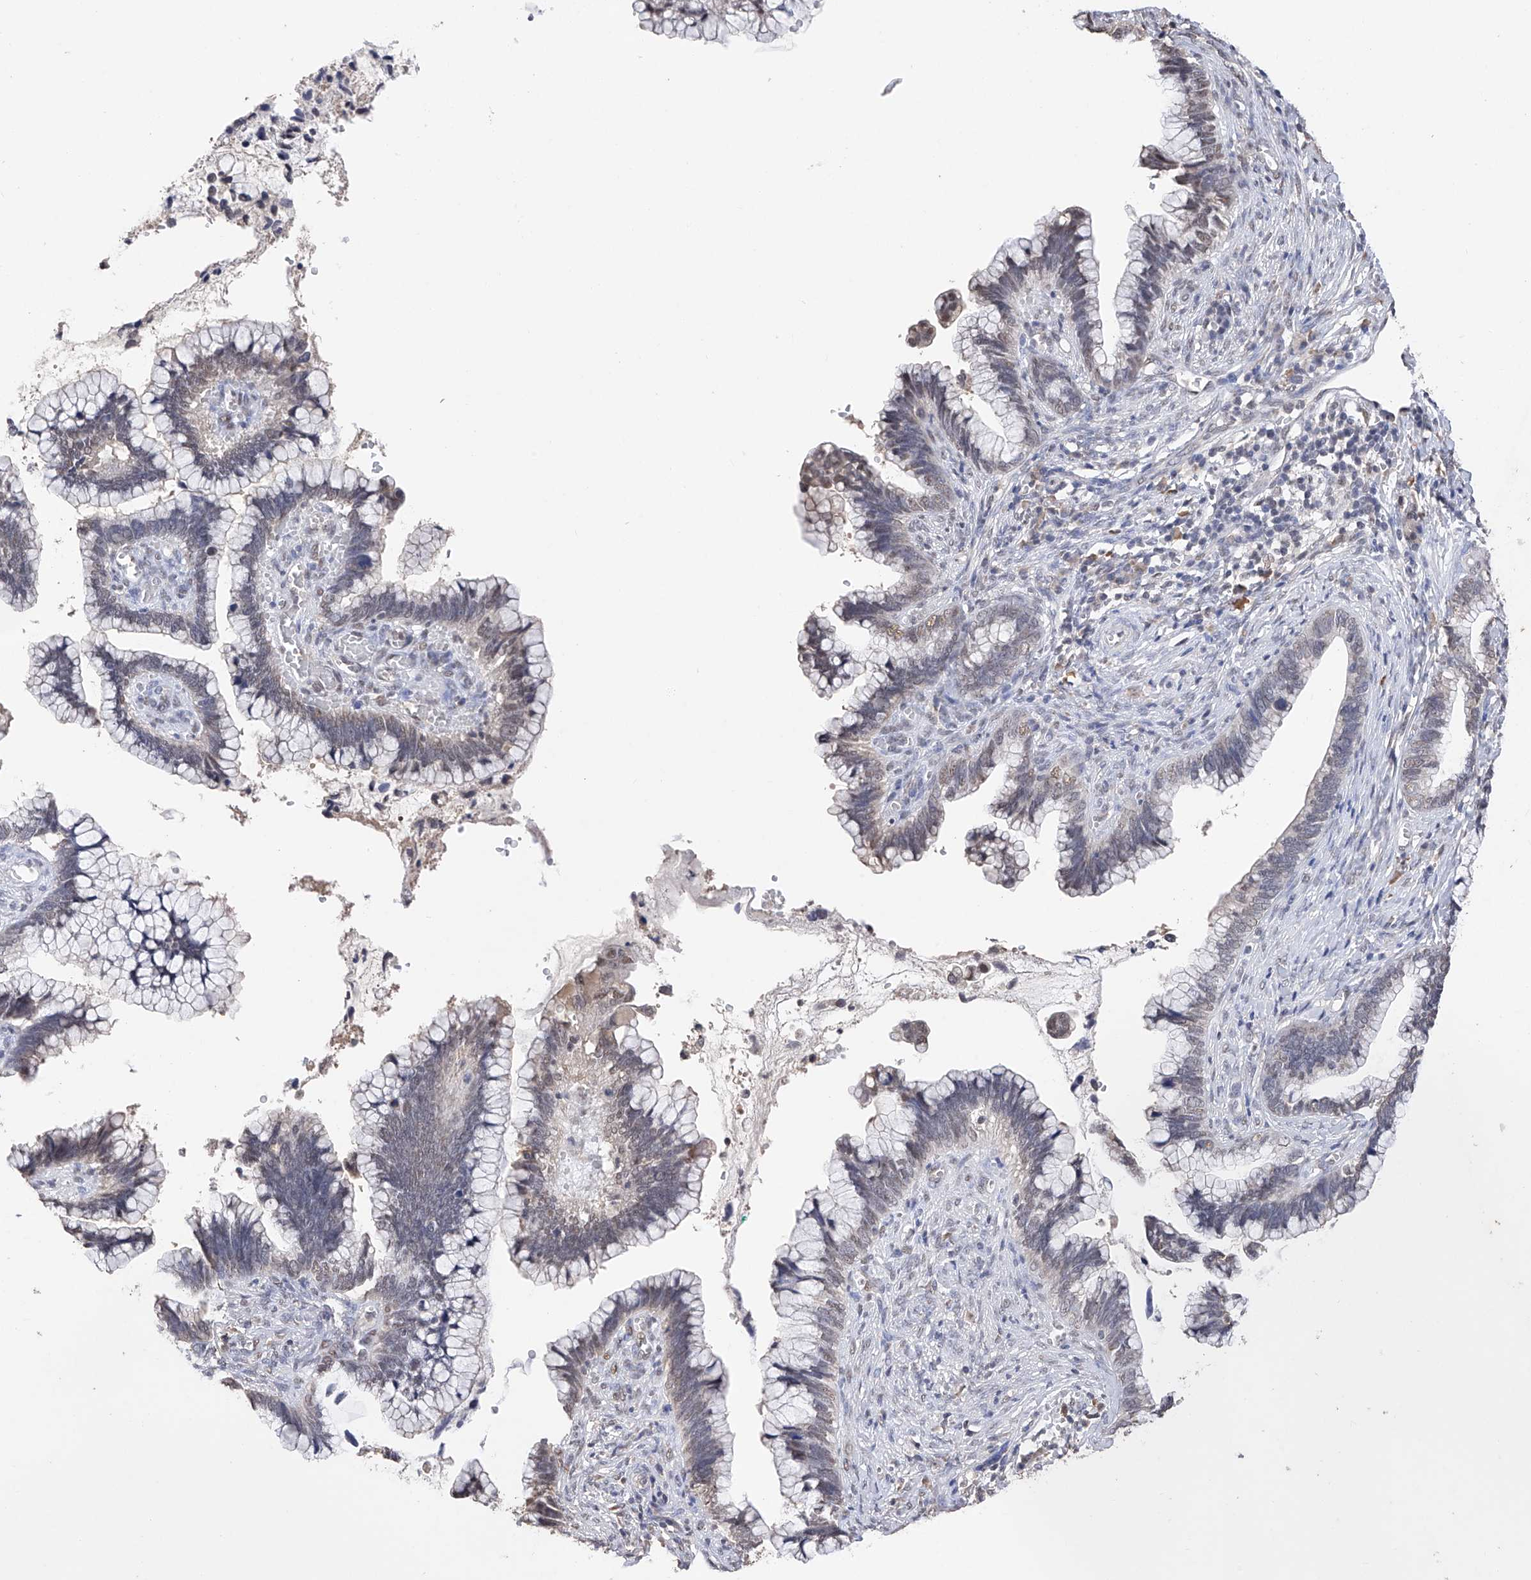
{"staining": {"intensity": "weak", "quantity": "<25%", "location": "nuclear"}, "tissue": "cervical cancer", "cell_type": "Tumor cells", "image_type": "cancer", "snomed": [{"axis": "morphology", "description": "Adenocarcinoma, NOS"}, {"axis": "topography", "description": "Cervix"}], "caption": "Immunohistochemical staining of human cervical cancer exhibits no significant staining in tumor cells. Brightfield microscopy of immunohistochemistry (IHC) stained with DAB (3,3'-diaminobenzidine) (brown) and hematoxylin (blue), captured at high magnification.", "gene": "DMAP1", "patient": {"sex": "female", "age": 44}}